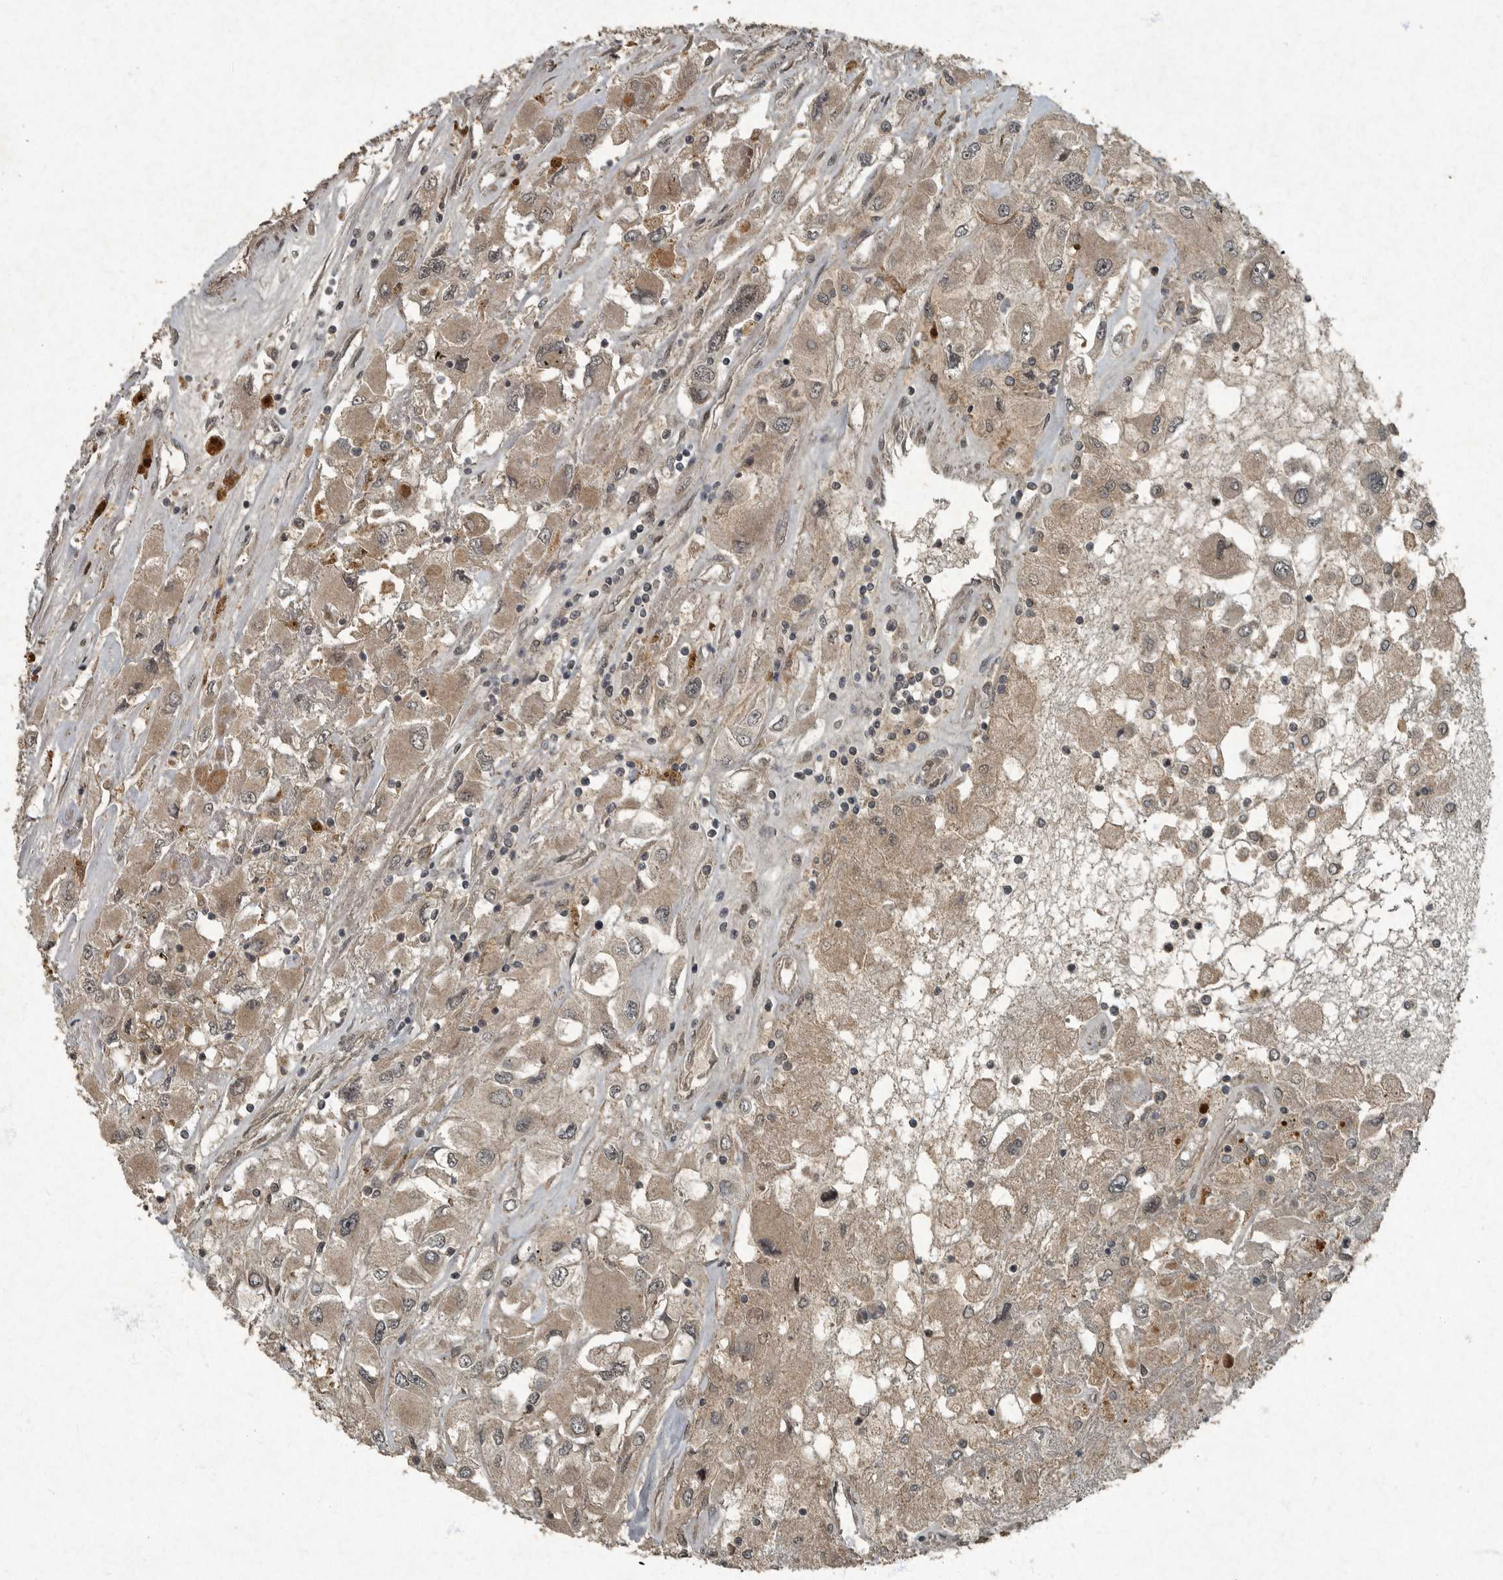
{"staining": {"intensity": "moderate", "quantity": "<25%", "location": "cytoplasmic/membranous,nuclear"}, "tissue": "renal cancer", "cell_type": "Tumor cells", "image_type": "cancer", "snomed": [{"axis": "morphology", "description": "Adenocarcinoma, NOS"}, {"axis": "topography", "description": "Kidney"}], "caption": "A brown stain labels moderate cytoplasmic/membranous and nuclear staining of a protein in renal adenocarcinoma tumor cells. (DAB (3,3'-diaminobenzidine) = brown stain, brightfield microscopy at high magnification).", "gene": "FOXO1", "patient": {"sex": "female", "age": 52}}